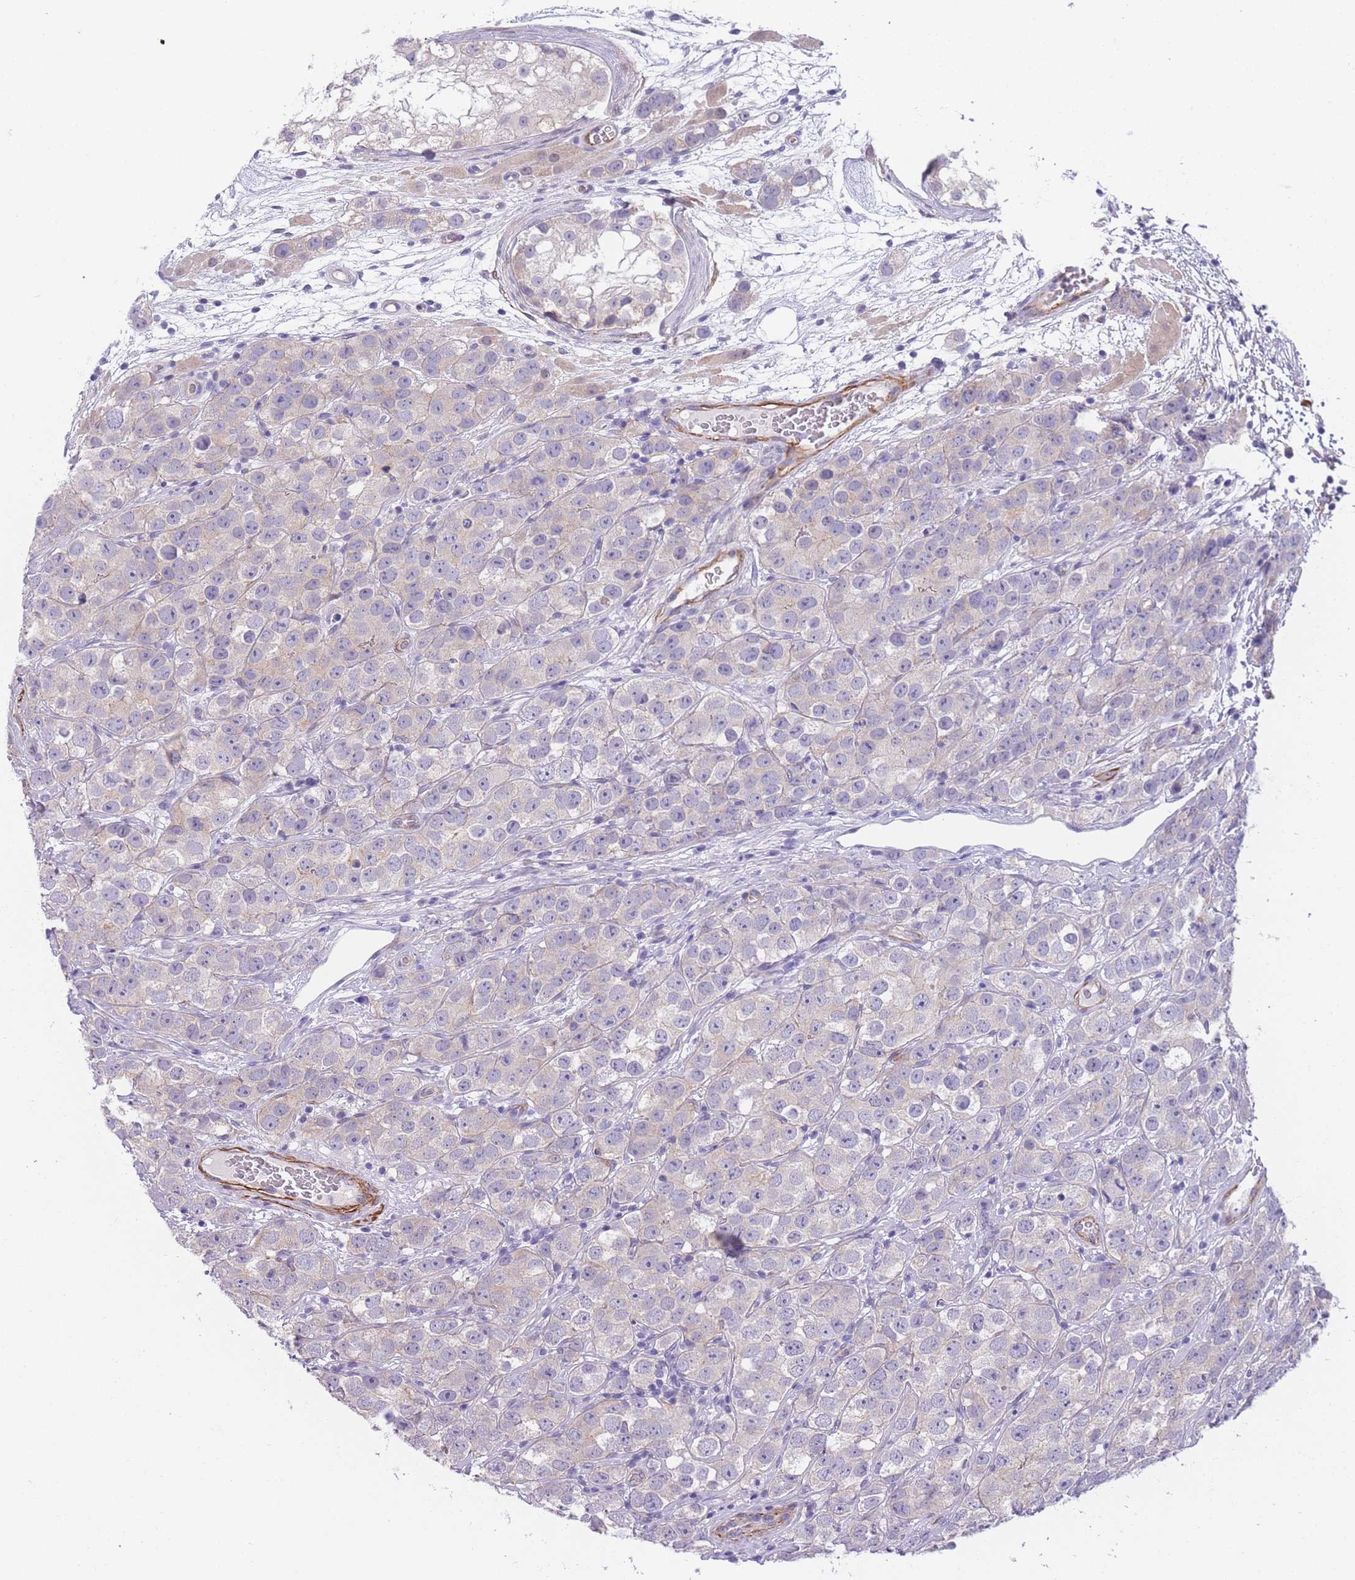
{"staining": {"intensity": "negative", "quantity": "none", "location": "none"}, "tissue": "testis cancer", "cell_type": "Tumor cells", "image_type": "cancer", "snomed": [{"axis": "morphology", "description": "Seminoma, NOS"}, {"axis": "topography", "description": "Testis"}], "caption": "Seminoma (testis) was stained to show a protein in brown. There is no significant staining in tumor cells. (DAB IHC visualized using brightfield microscopy, high magnification).", "gene": "FAM124A", "patient": {"sex": "male", "age": 28}}